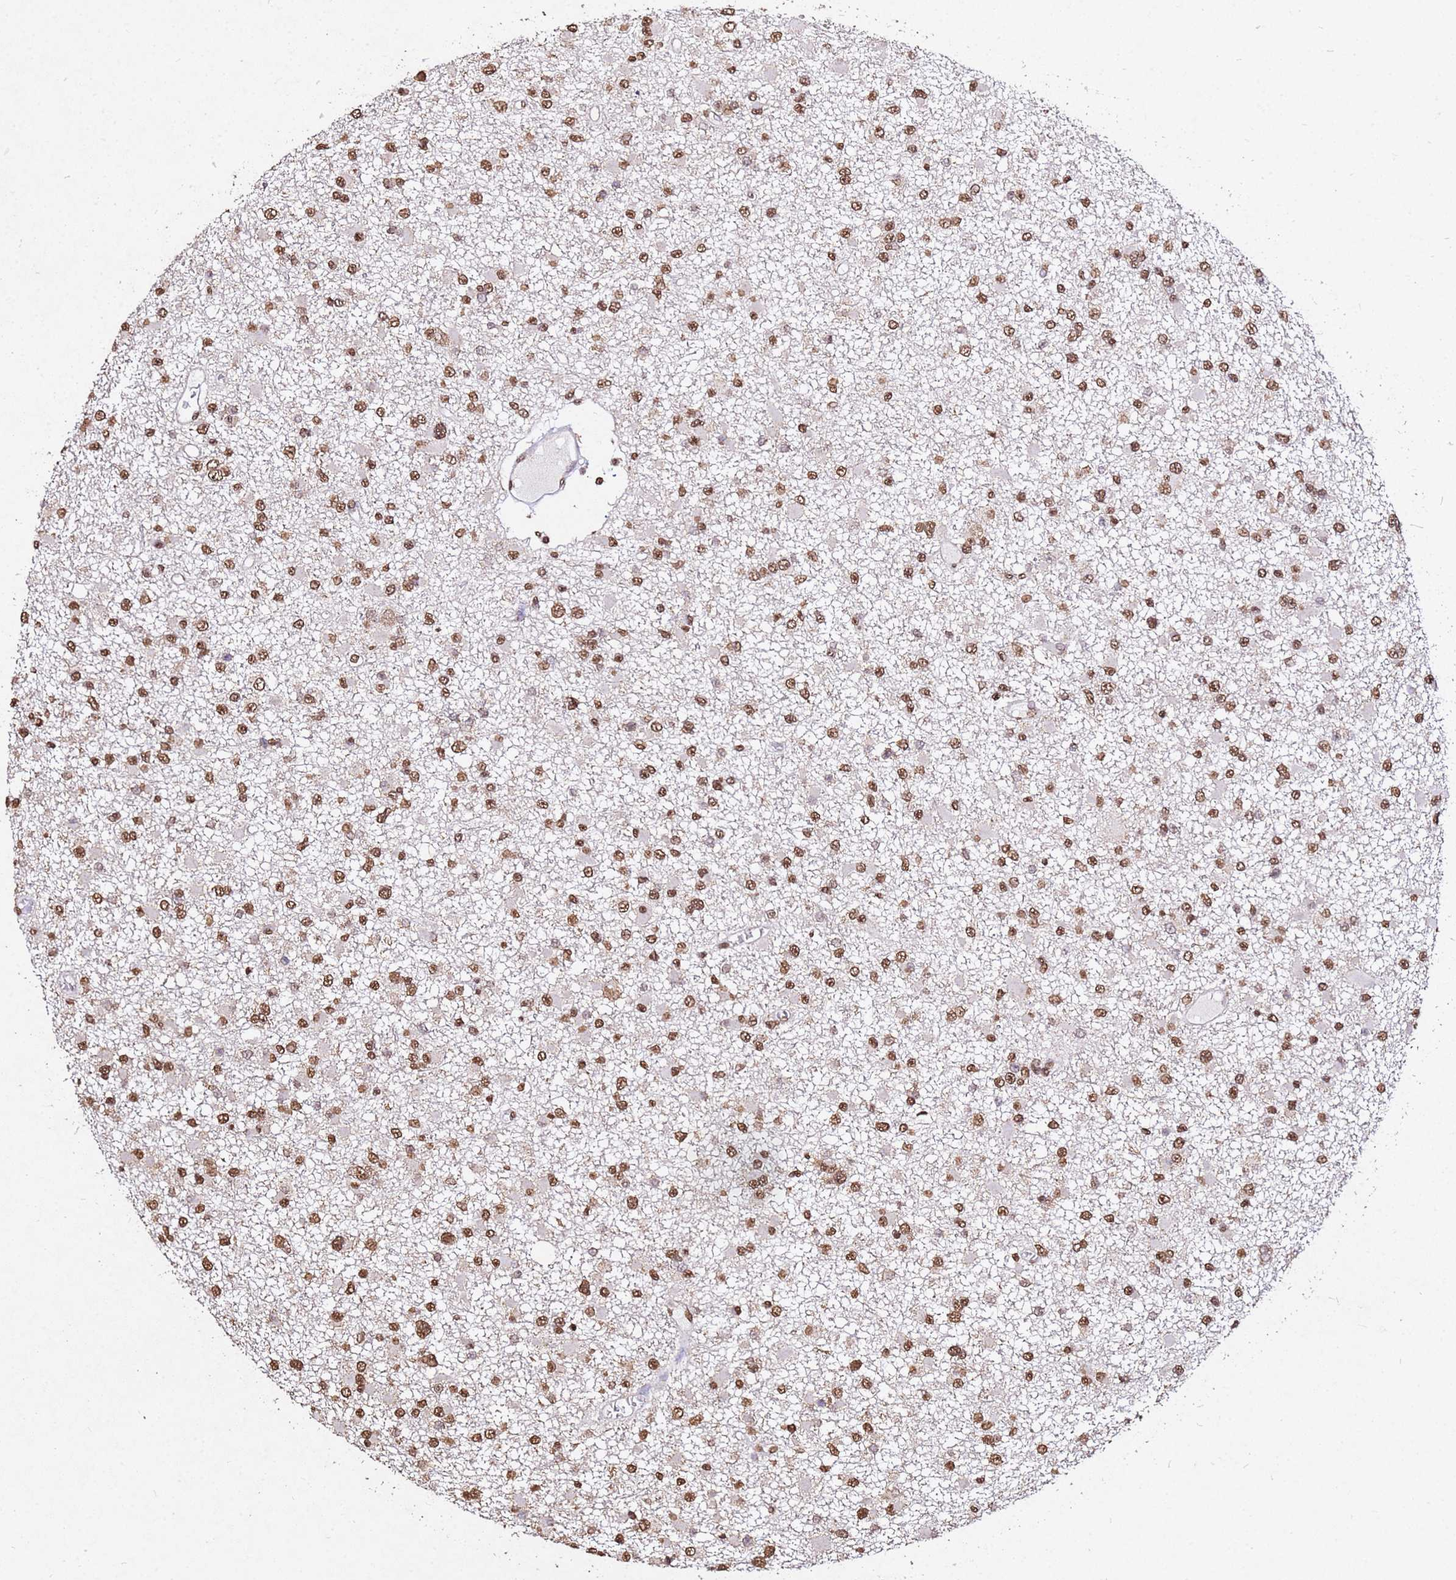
{"staining": {"intensity": "moderate", "quantity": ">75%", "location": "nuclear"}, "tissue": "glioma", "cell_type": "Tumor cells", "image_type": "cancer", "snomed": [{"axis": "morphology", "description": "Glioma, malignant, Low grade"}, {"axis": "topography", "description": "Brain"}], "caption": "This histopathology image shows malignant glioma (low-grade) stained with IHC to label a protein in brown. The nuclear of tumor cells show moderate positivity for the protein. Nuclei are counter-stained blue.", "gene": "MYOCD", "patient": {"sex": "female", "age": 22}}